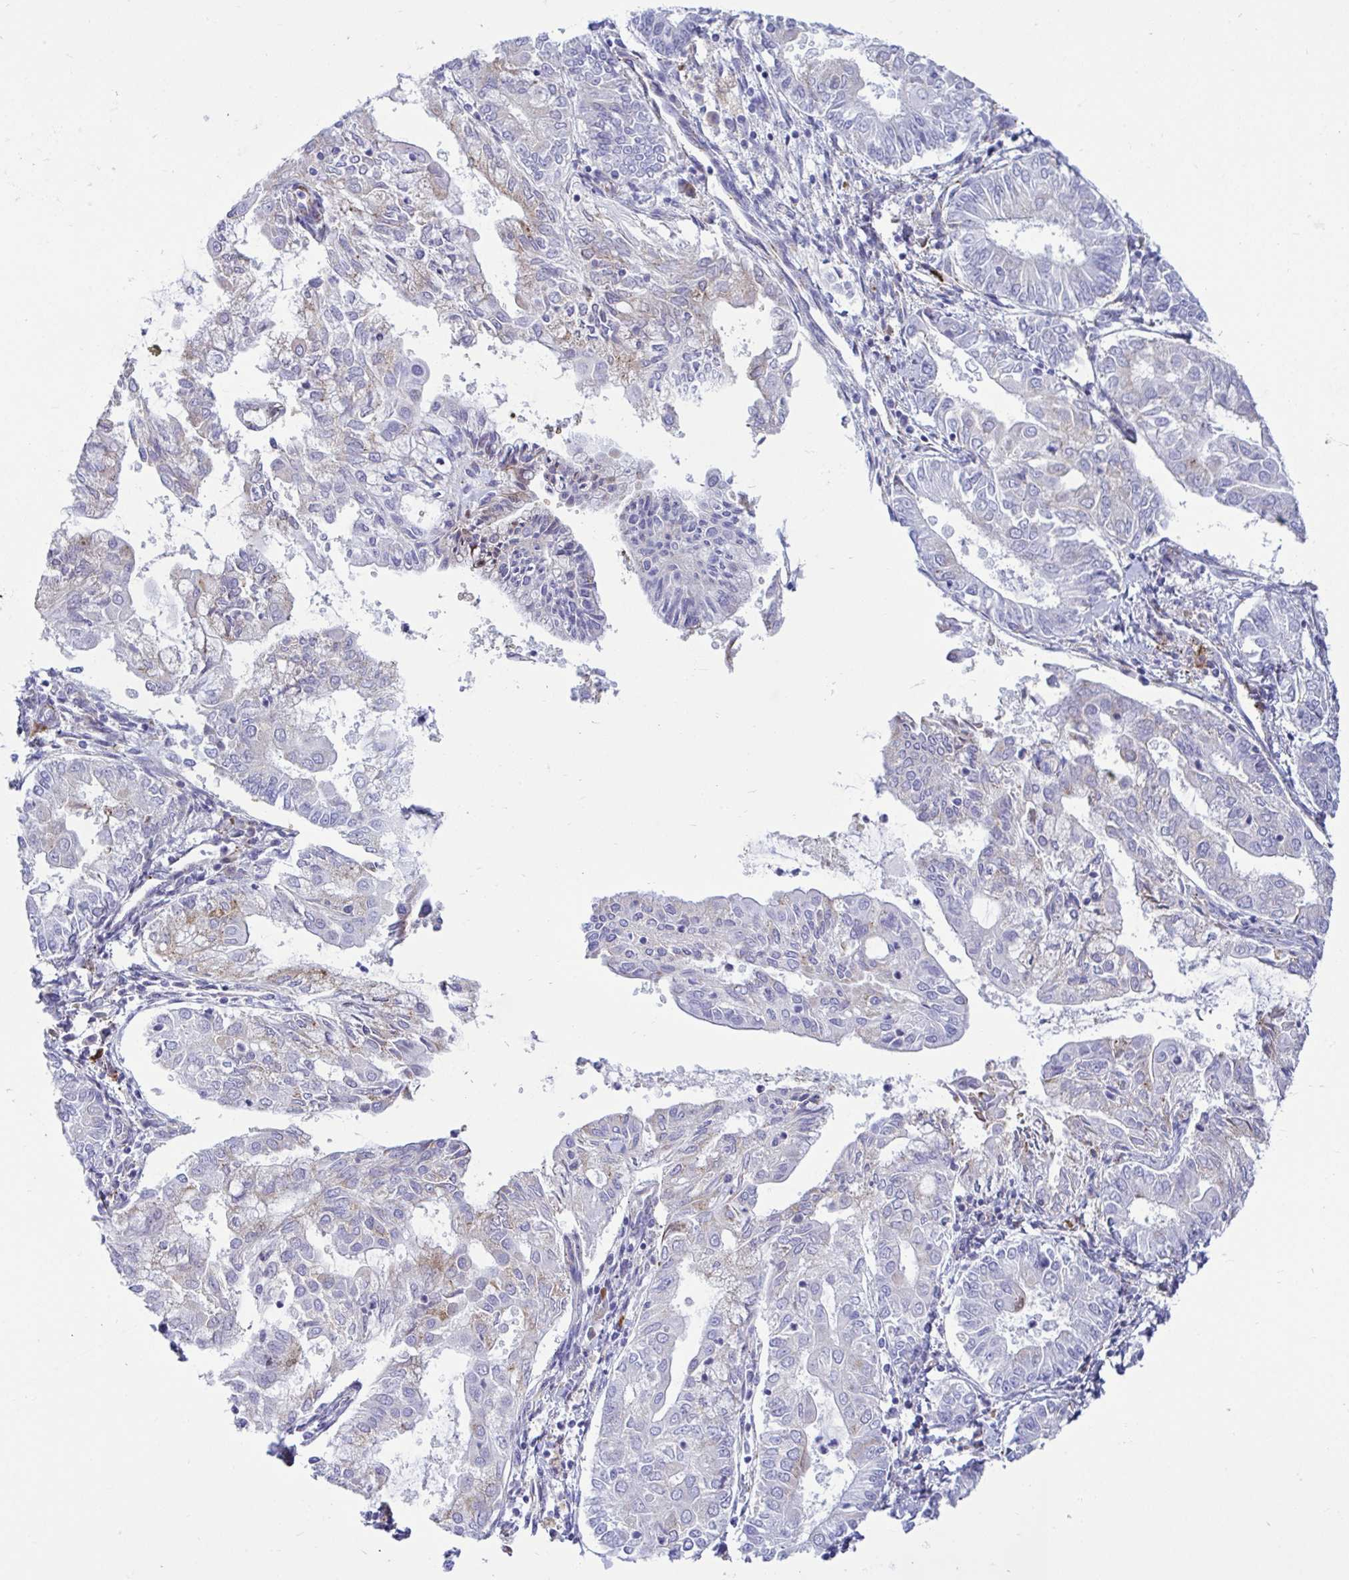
{"staining": {"intensity": "weak", "quantity": "<25%", "location": "cytoplasmic/membranous"}, "tissue": "endometrial cancer", "cell_type": "Tumor cells", "image_type": "cancer", "snomed": [{"axis": "morphology", "description": "Adenocarcinoma, NOS"}, {"axis": "topography", "description": "Endometrium"}], "caption": "Immunohistochemistry micrograph of neoplastic tissue: endometrial cancer (adenocarcinoma) stained with DAB (3,3'-diaminobenzidine) demonstrates no significant protein expression in tumor cells.", "gene": "TFPI2", "patient": {"sex": "female", "age": 68}}